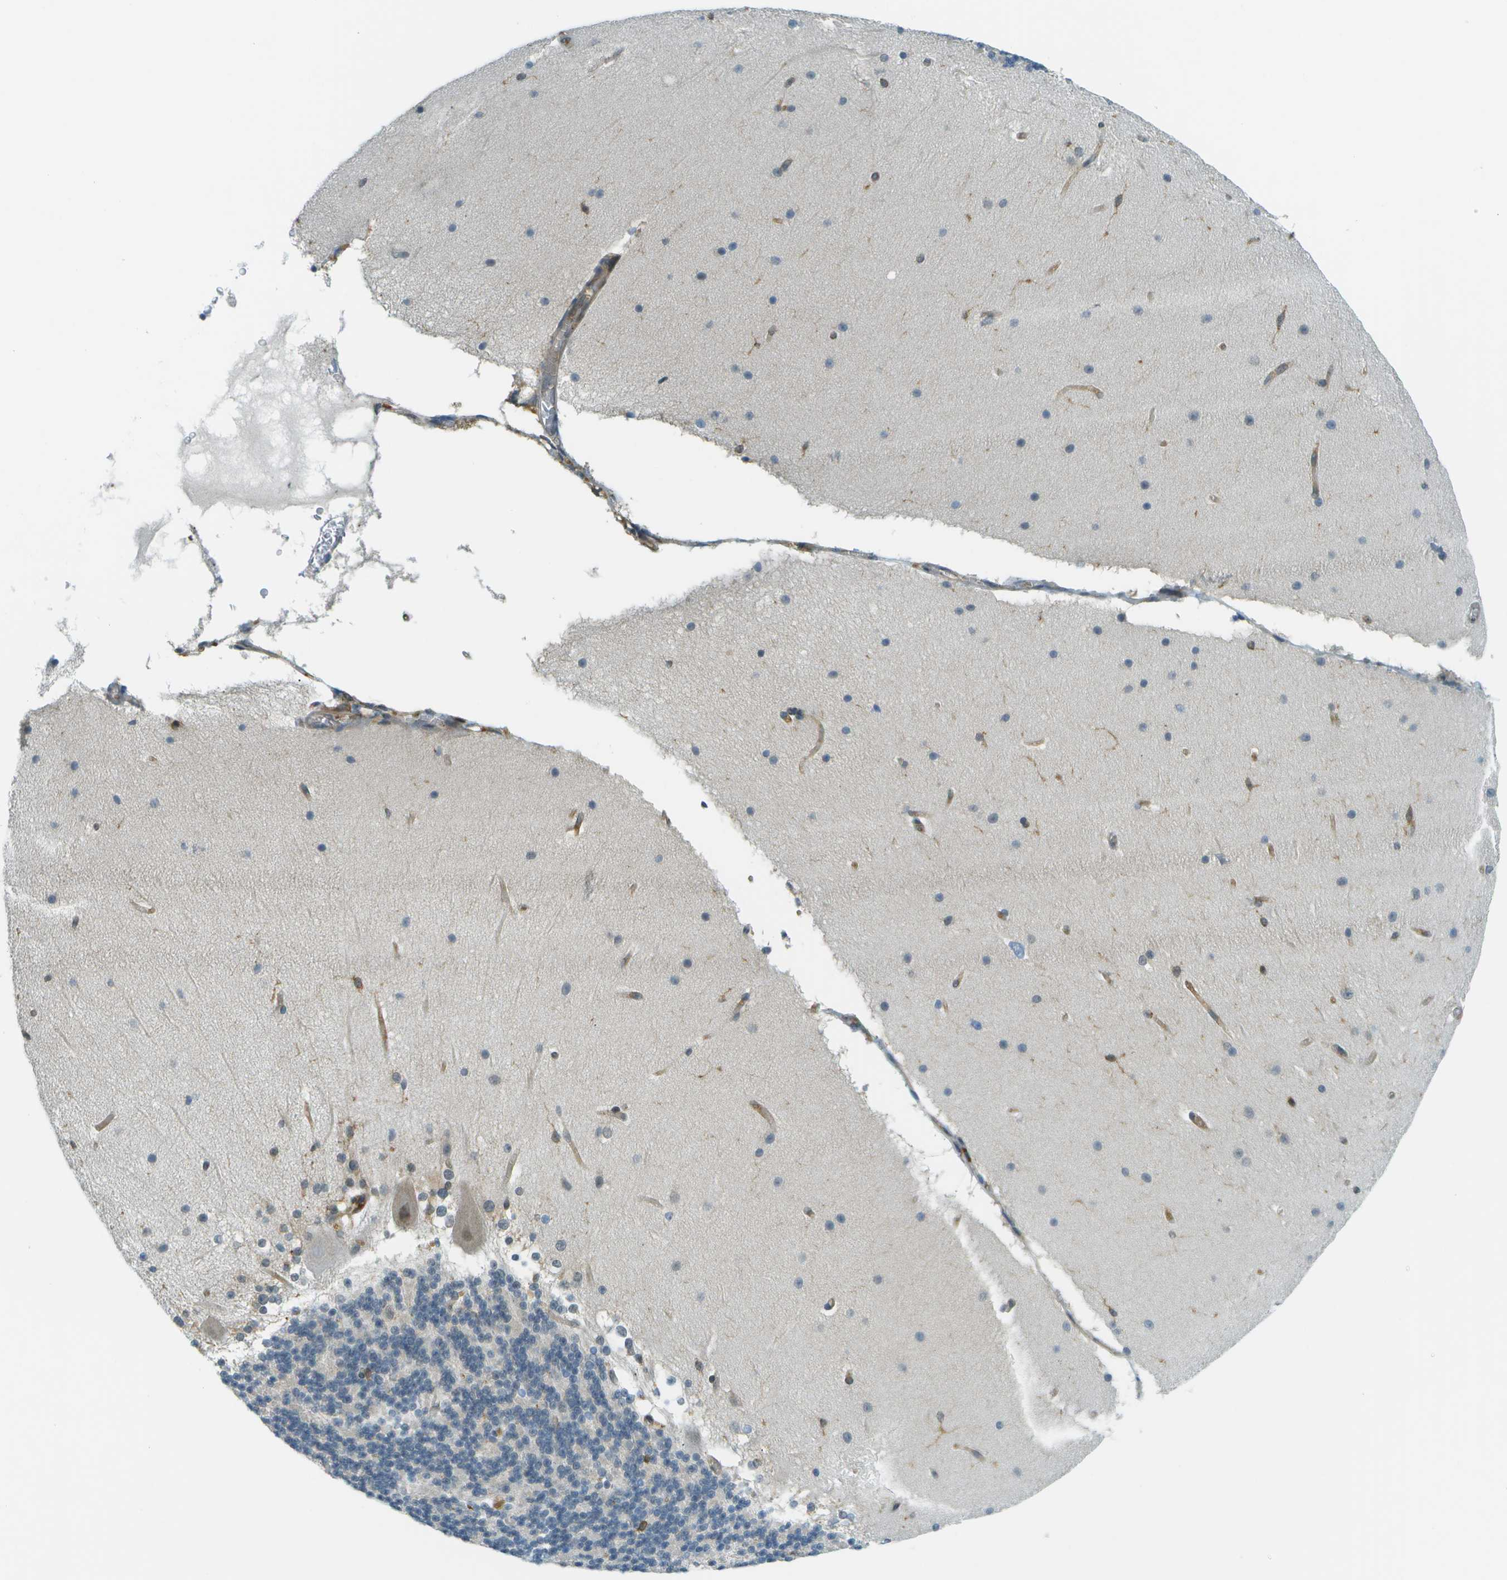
{"staining": {"intensity": "weak", "quantity": "<25%", "location": "nuclear"}, "tissue": "cerebellum", "cell_type": "Cells in granular layer", "image_type": "normal", "snomed": [{"axis": "morphology", "description": "Normal tissue, NOS"}, {"axis": "topography", "description": "Cerebellum"}], "caption": "Immunohistochemistry (IHC) of normal human cerebellum reveals no positivity in cells in granular layer.", "gene": "TMTC1", "patient": {"sex": "female", "age": 19}}